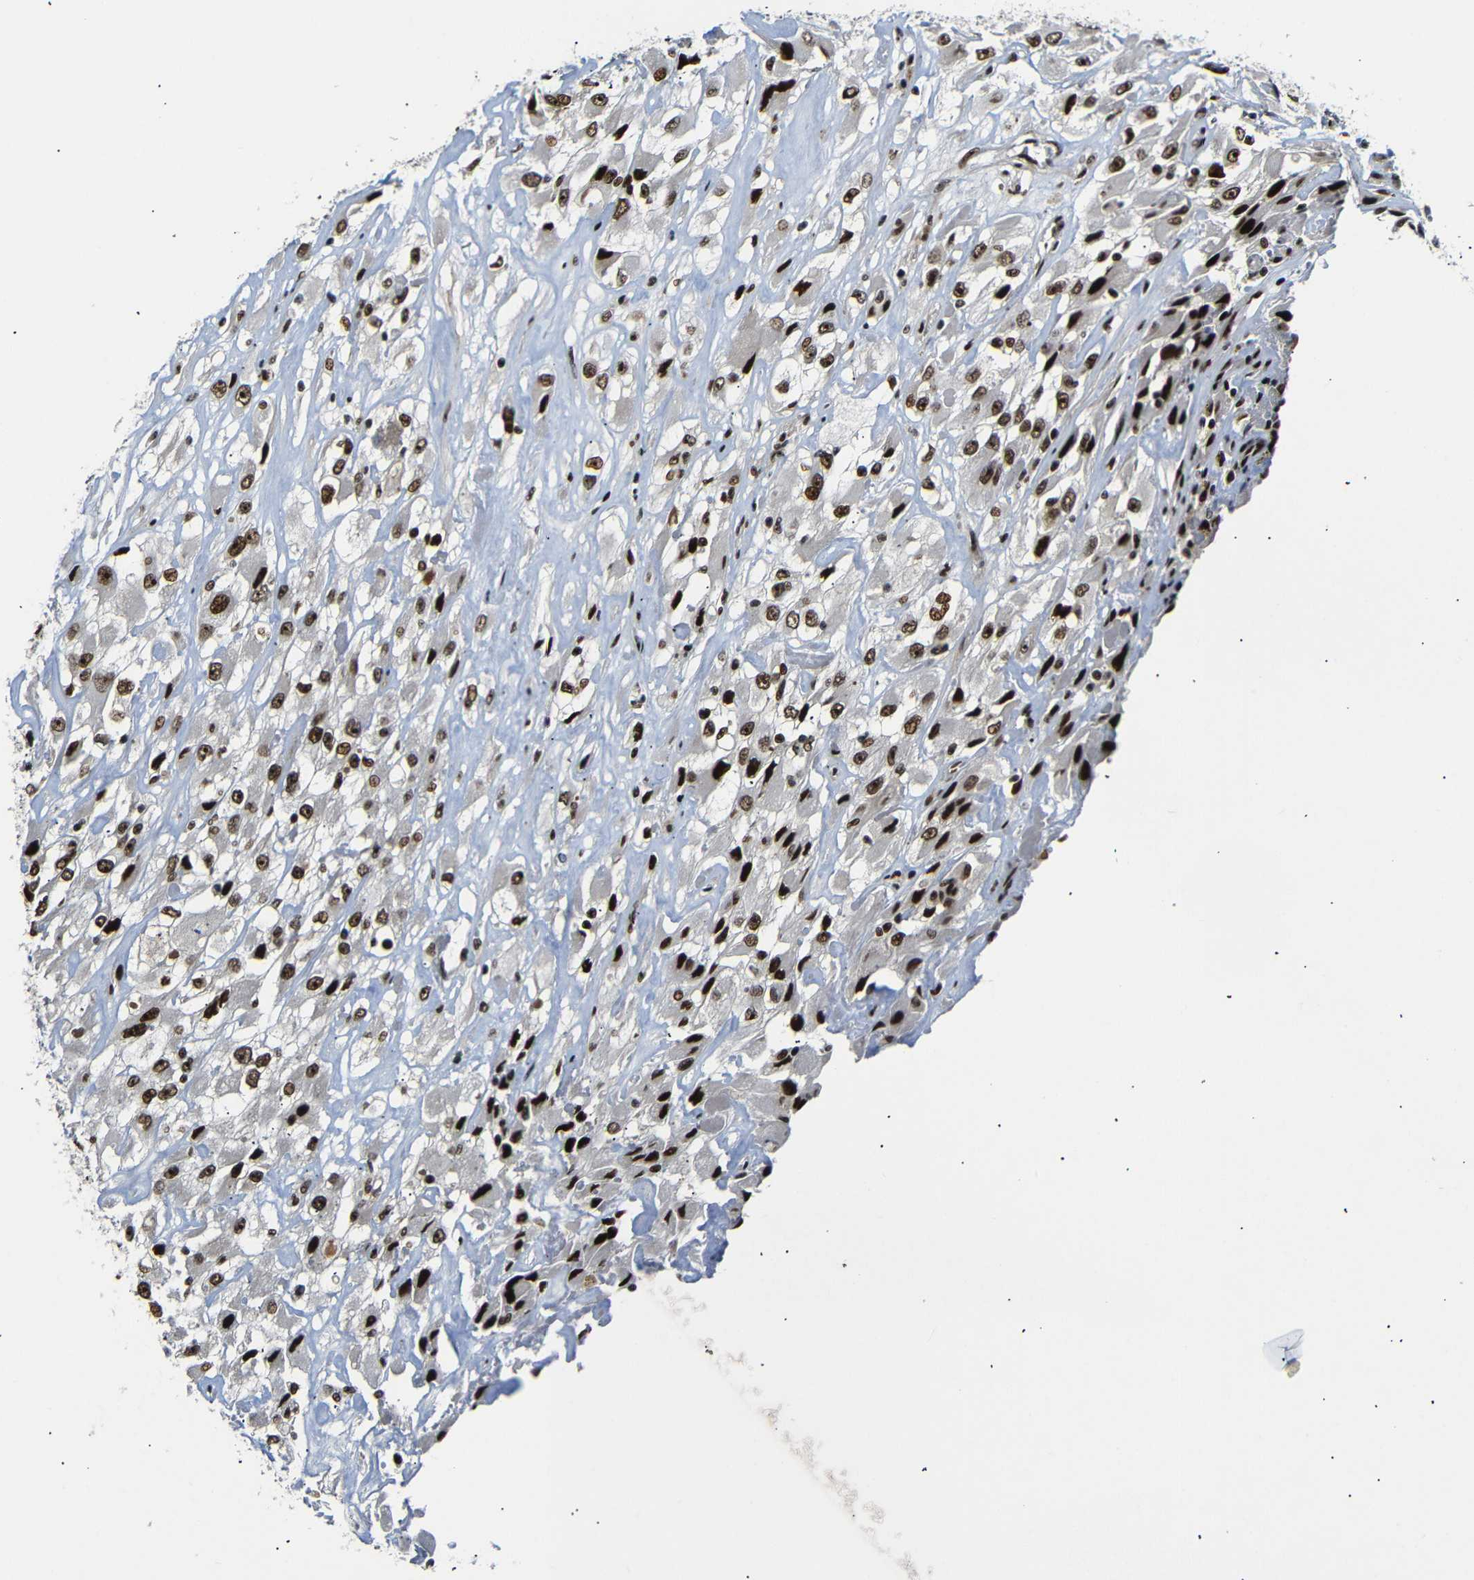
{"staining": {"intensity": "strong", "quantity": ">75%", "location": "nuclear"}, "tissue": "renal cancer", "cell_type": "Tumor cells", "image_type": "cancer", "snomed": [{"axis": "morphology", "description": "Adenocarcinoma, NOS"}, {"axis": "topography", "description": "Kidney"}], "caption": "DAB immunohistochemical staining of renal cancer (adenocarcinoma) demonstrates strong nuclear protein positivity in approximately >75% of tumor cells.", "gene": "SETDB2", "patient": {"sex": "female", "age": 52}}